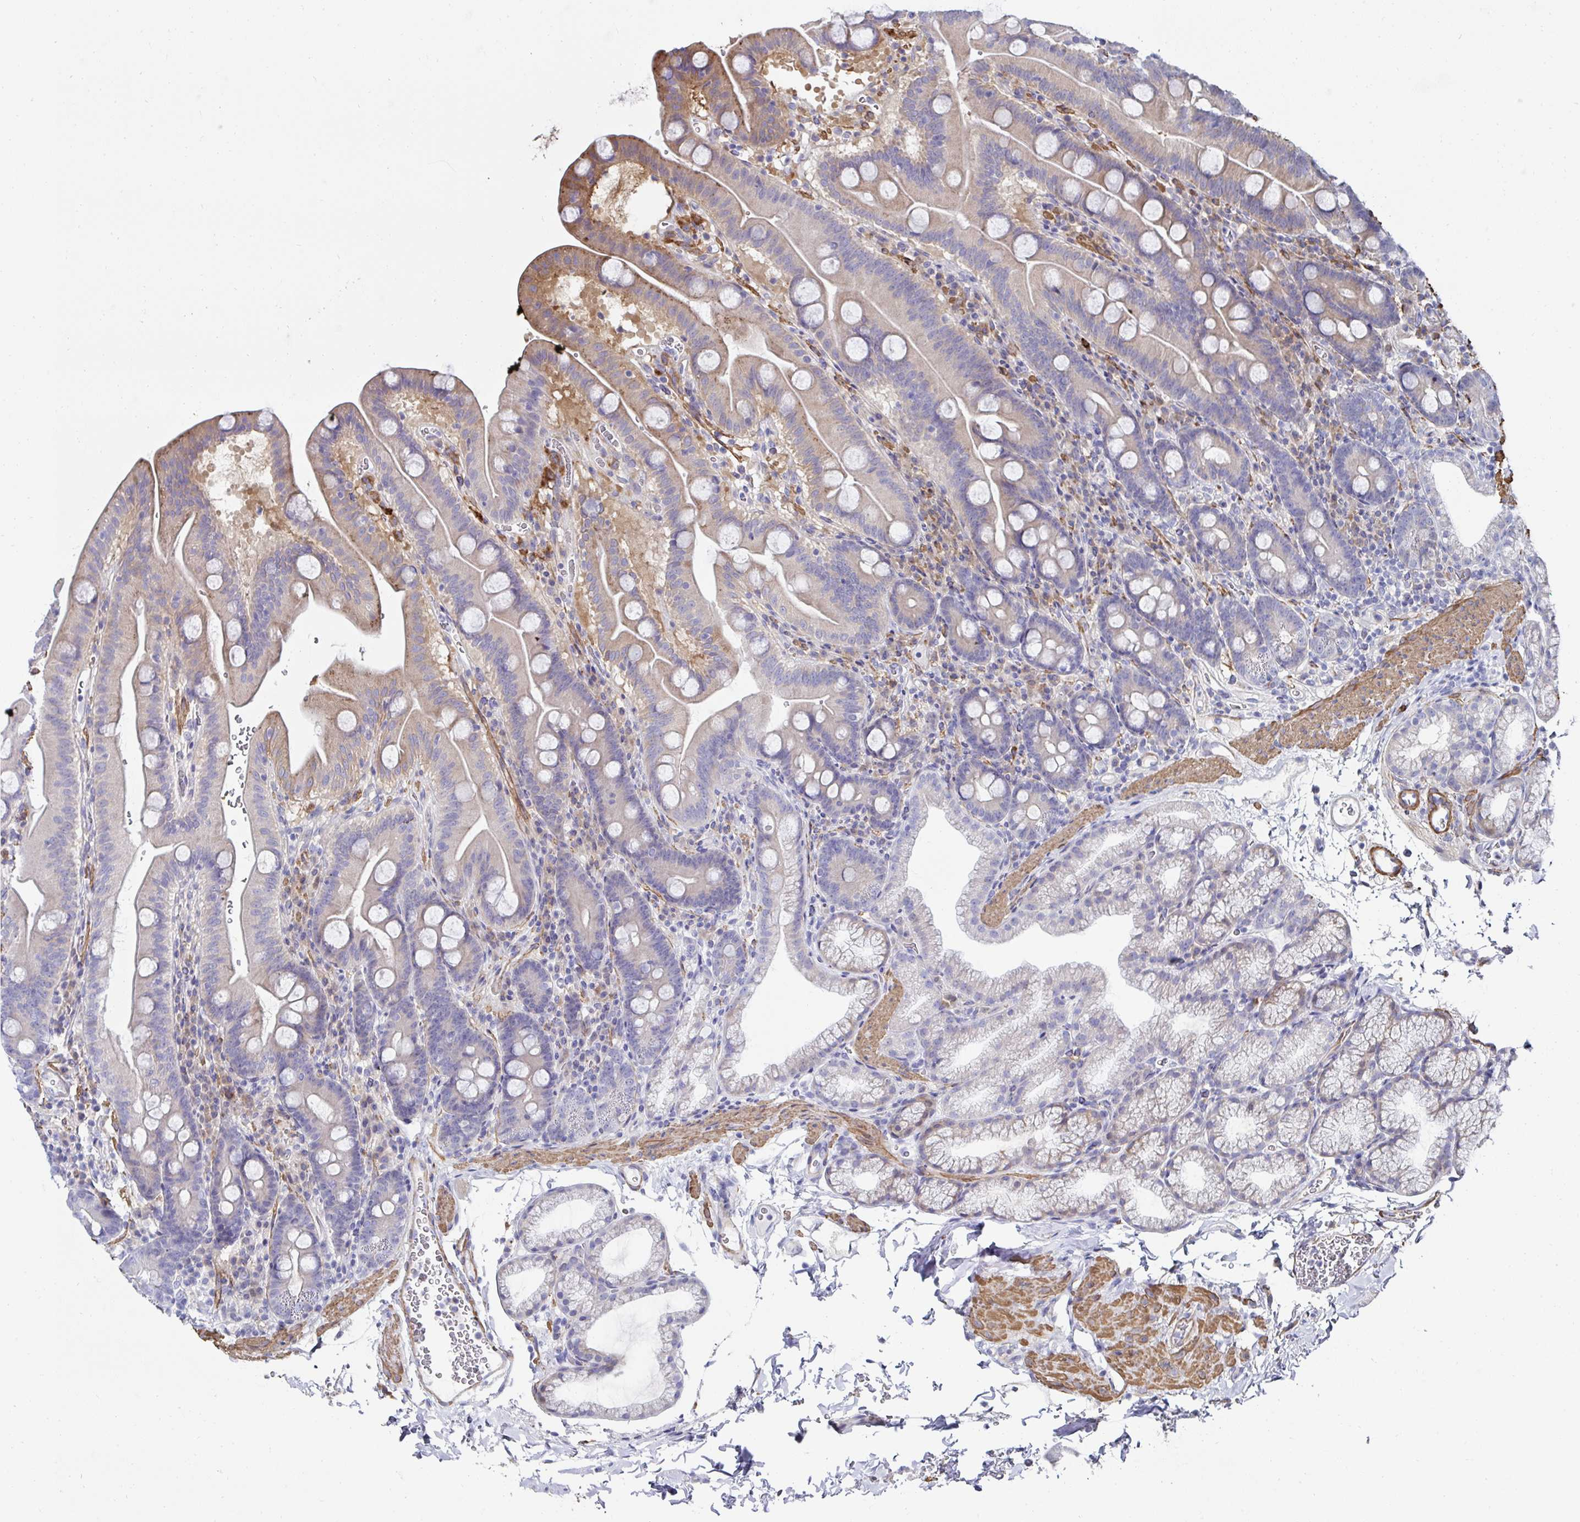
{"staining": {"intensity": "moderate", "quantity": "25%-75%", "location": "cytoplasmic/membranous"}, "tissue": "duodenum", "cell_type": "Glandular cells", "image_type": "normal", "snomed": [{"axis": "morphology", "description": "Normal tissue, NOS"}, {"axis": "topography", "description": "Duodenum"}], "caption": "Unremarkable duodenum shows moderate cytoplasmic/membranous expression in approximately 25%-75% of glandular cells, visualized by immunohistochemistry.", "gene": "FBXL13", "patient": {"sex": "male", "age": 59}}